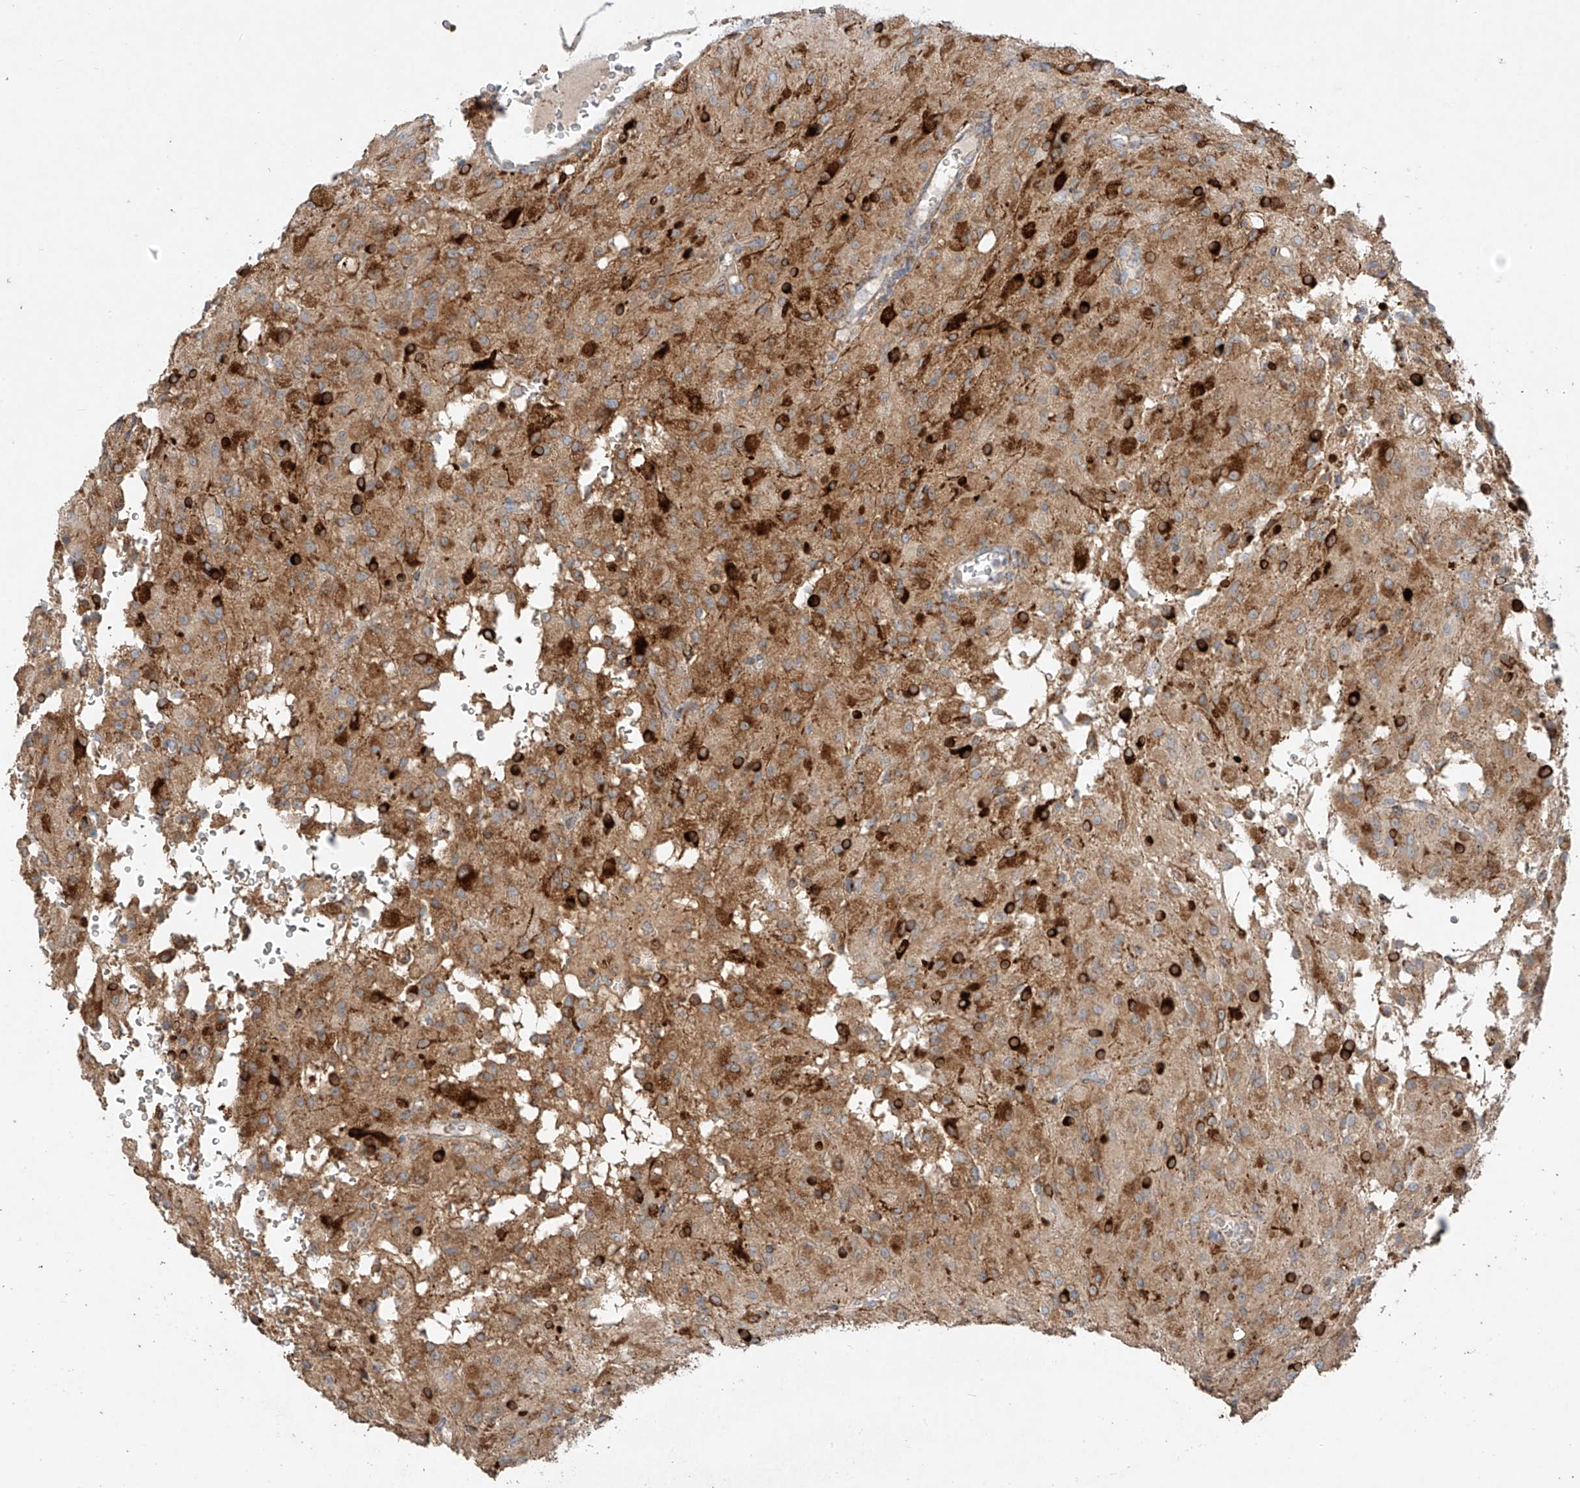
{"staining": {"intensity": "strong", "quantity": "25%-75%", "location": "cytoplasmic/membranous"}, "tissue": "glioma", "cell_type": "Tumor cells", "image_type": "cancer", "snomed": [{"axis": "morphology", "description": "Glioma, malignant, High grade"}, {"axis": "topography", "description": "Brain"}], "caption": "IHC photomicrograph of malignant glioma (high-grade) stained for a protein (brown), which demonstrates high levels of strong cytoplasmic/membranous positivity in approximately 25%-75% of tumor cells.", "gene": "COLGALT2", "patient": {"sex": "female", "age": 59}}